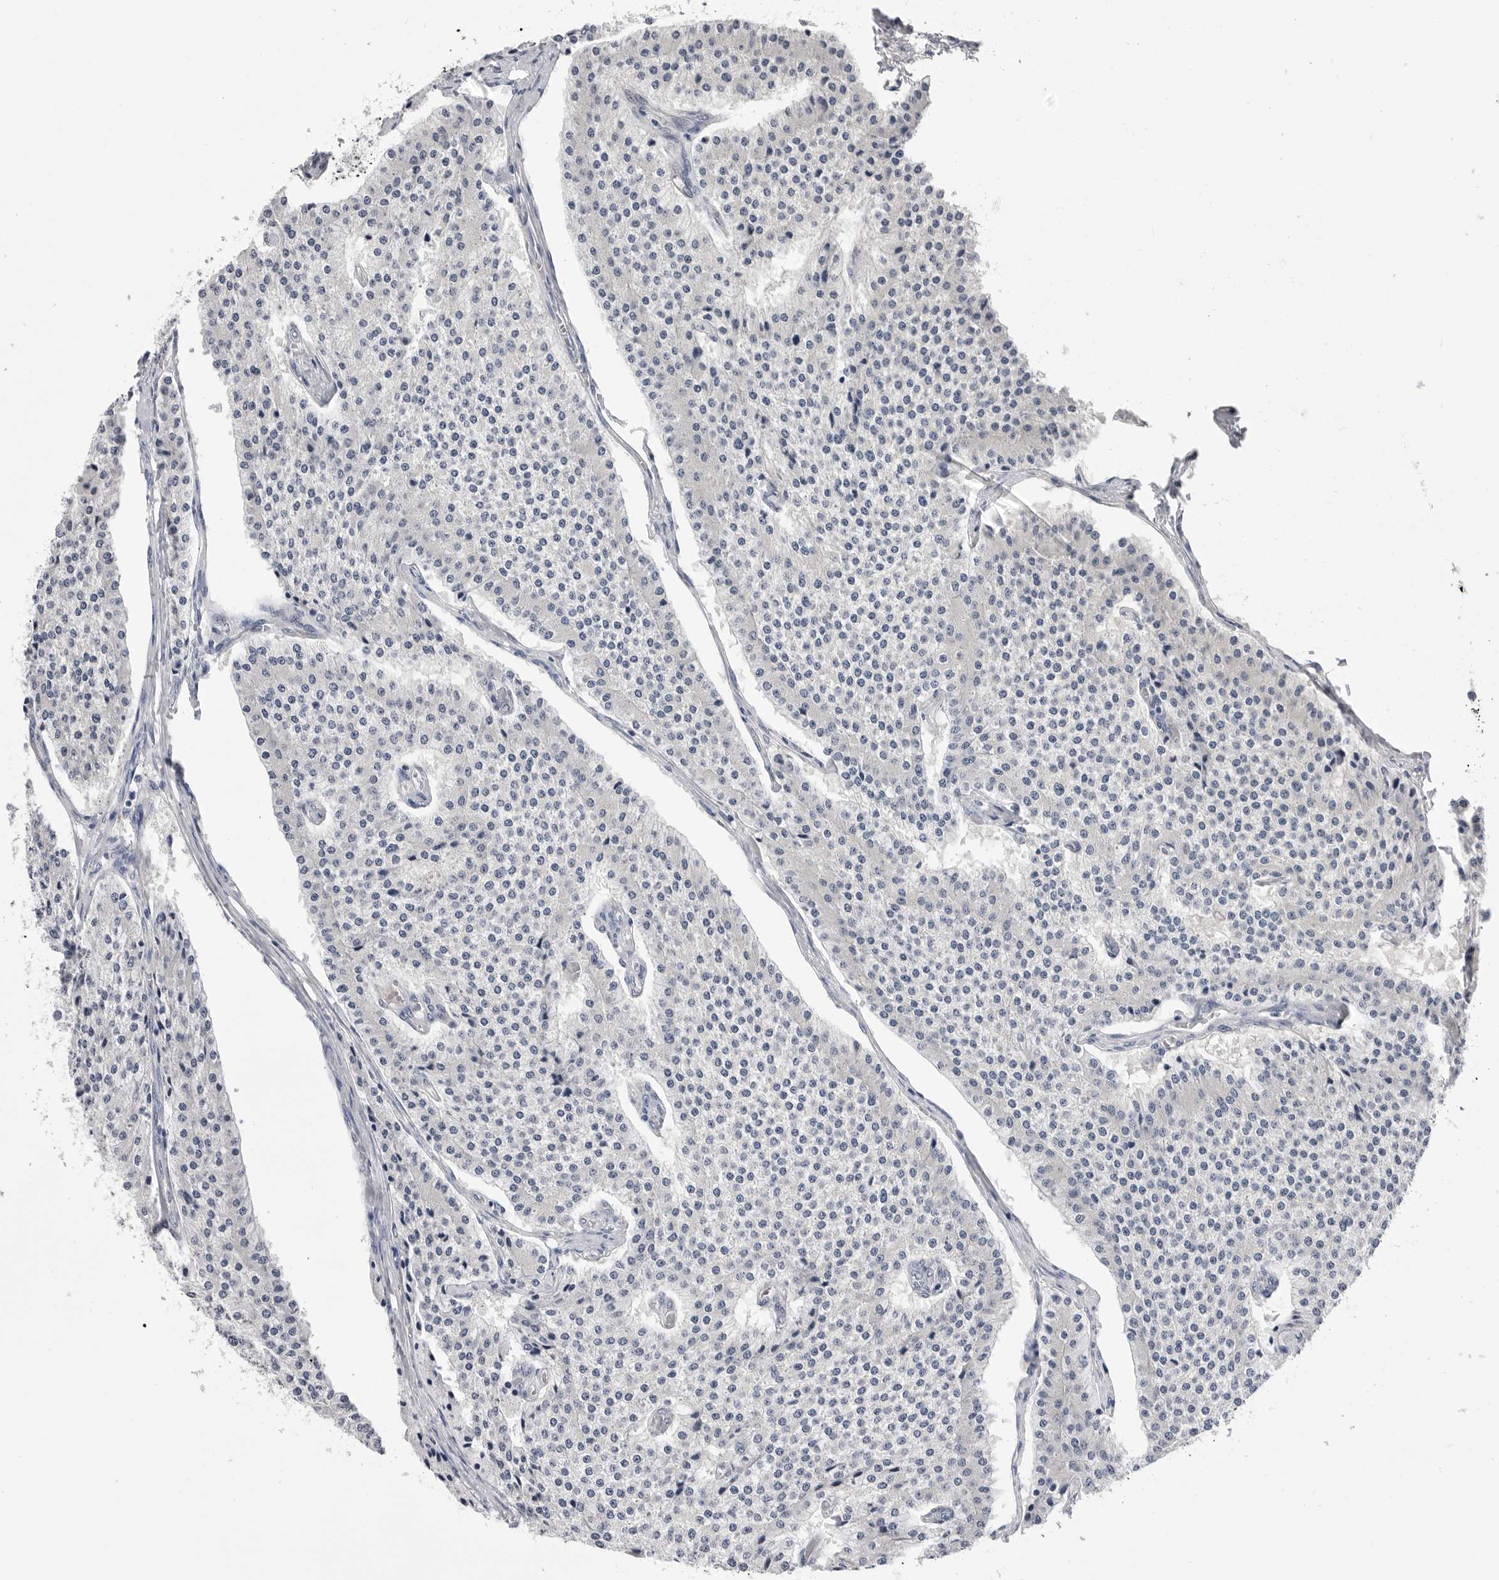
{"staining": {"intensity": "negative", "quantity": "none", "location": "none"}, "tissue": "carcinoid", "cell_type": "Tumor cells", "image_type": "cancer", "snomed": [{"axis": "morphology", "description": "Carcinoid, malignant, NOS"}, {"axis": "topography", "description": "Colon"}], "caption": "Immunohistochemistry image of neoplastic tissue: carcinoid (malignant) stained with DAB (3,3'-diaminobenzidine) reveals no significant protein positivity in tumor cells.", "gene": "DLGAP3", "patient": {"sex": "female", "age": 52}}